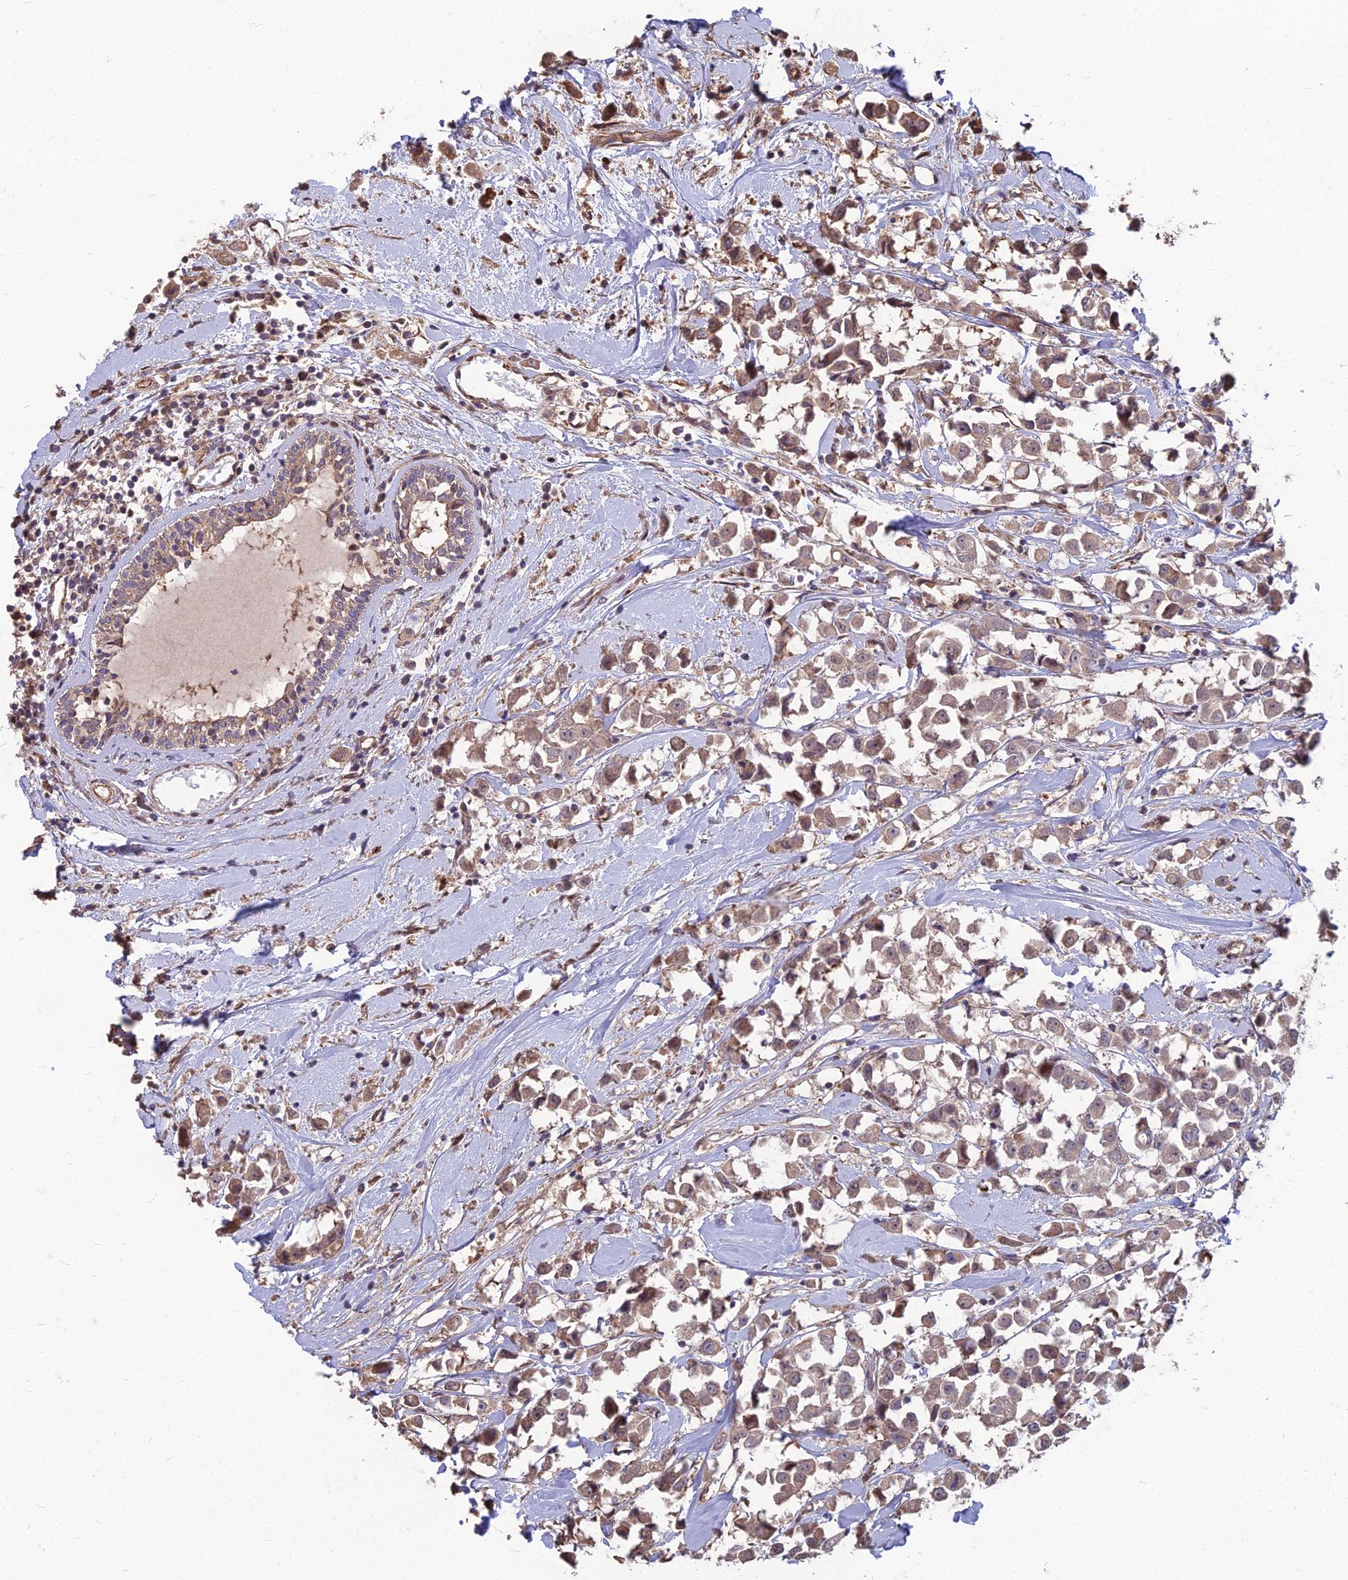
{"staining": {"intensity": "moderate", "quantity": ">75%", "location": "cytoplasmic/membranous"}, "tissue": "breast cancer", "cell_type": "Tumor cells", "image_type": "cancer", "snomed": [{"axis": "morphology", "description": "Duct carcinoma"}, {"axis": "topography", "description": "Breast"}], "caption": "Immunohistochemical staining of human infiltrating ductal carcinoma (breast) reveals medium levels of moderate cytoplasmic/membranous protein expression in about >75% of tumor cells.", "gene": "LSM6", "patient": {"sex": "female", "age": 61}}